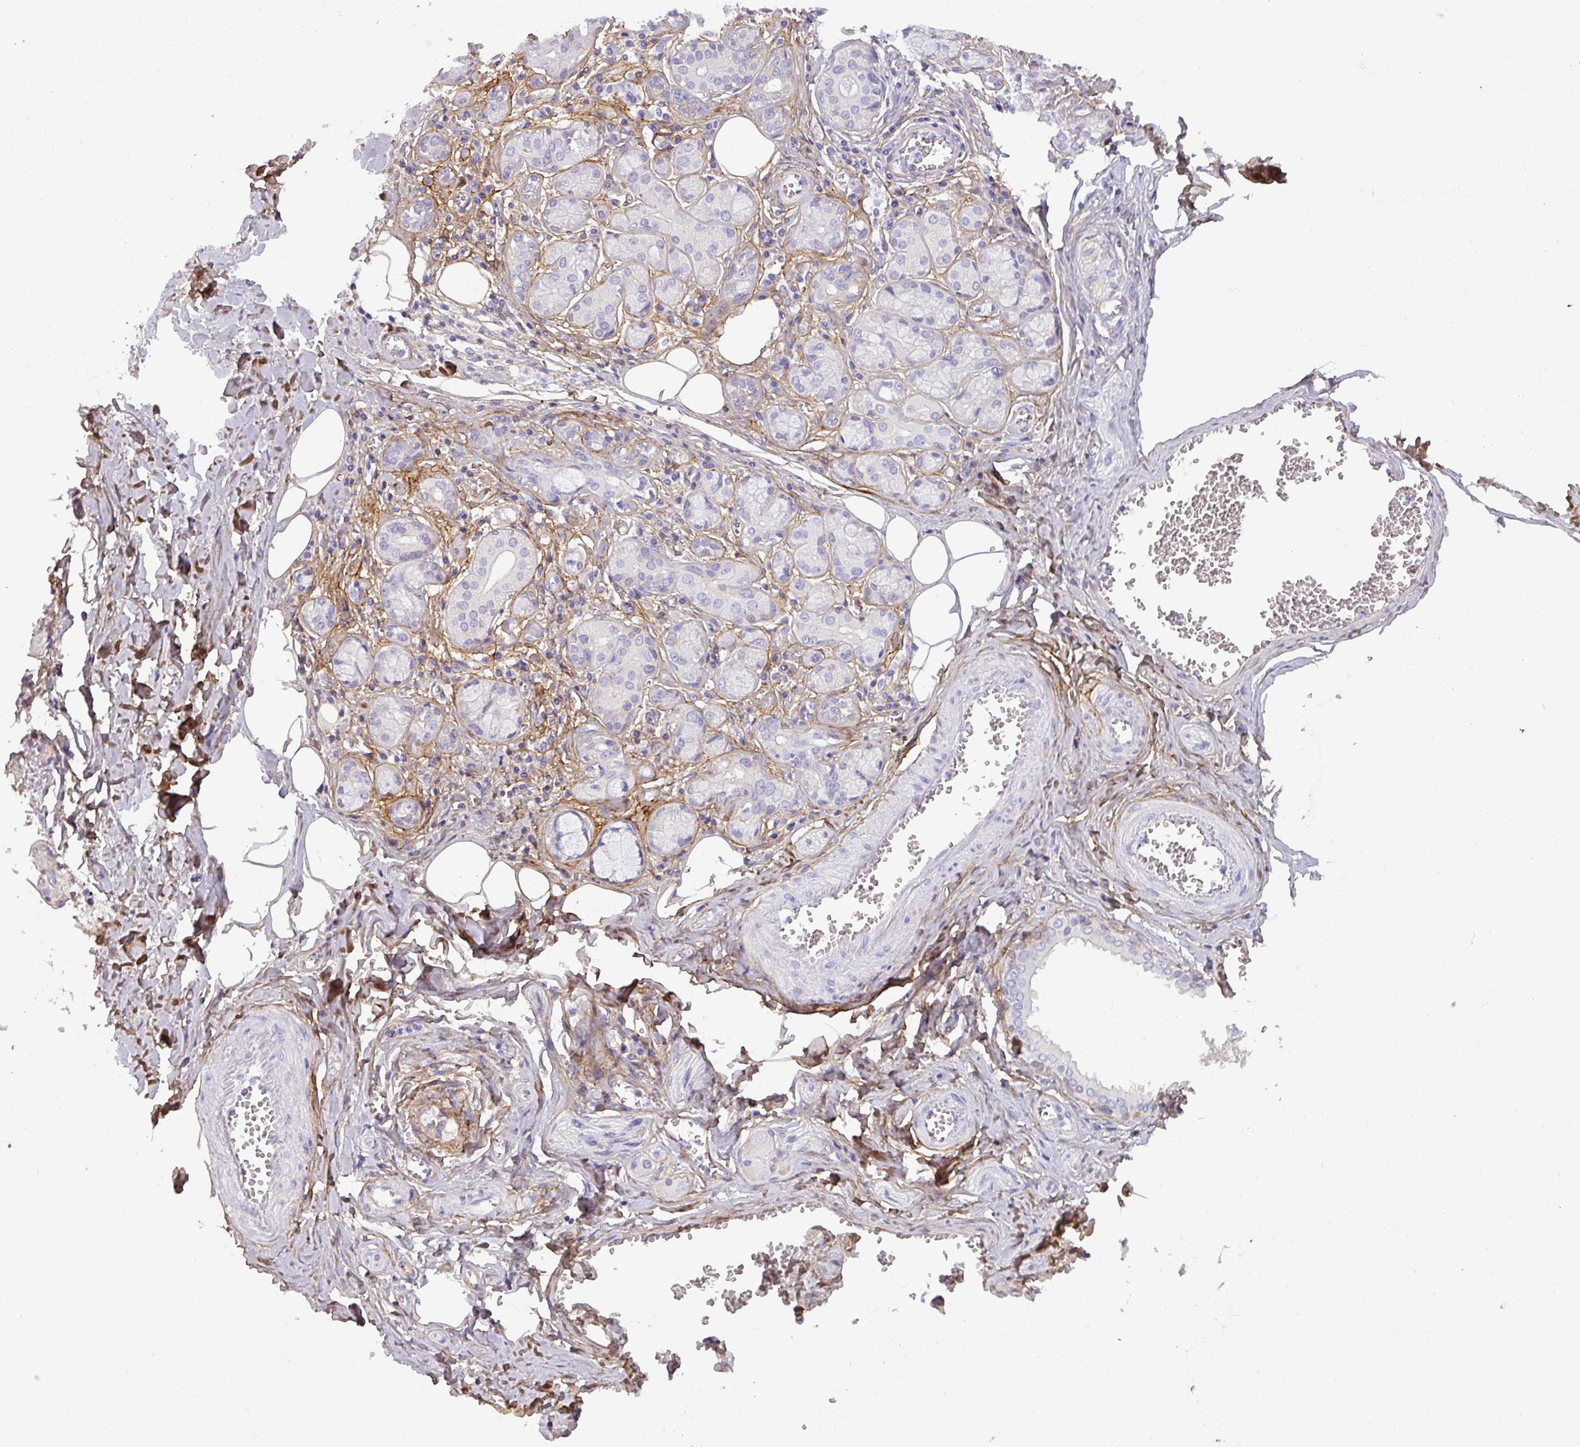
{"staining": {"intensity": "weak", "quantity": "25%-75%", "location": "cytoplasmic/membranous"}, "tissue": "salivary gland", "cell_type": "Glandular cells", "image_type": "normal", "snomed": [{"axis": "morphology", "description": "Normal tissue, NOS"}, {"axis": "topography", "description": "Salivary gland"}], "caption": "Human salivary gland stained for a protein (brown) displays weak cytoplasmic/membranous positive positivity in approximately 25%-75% of glandular cells.", "gene": "PARD6G", "patient": {"sex": "male", "age": 74}}